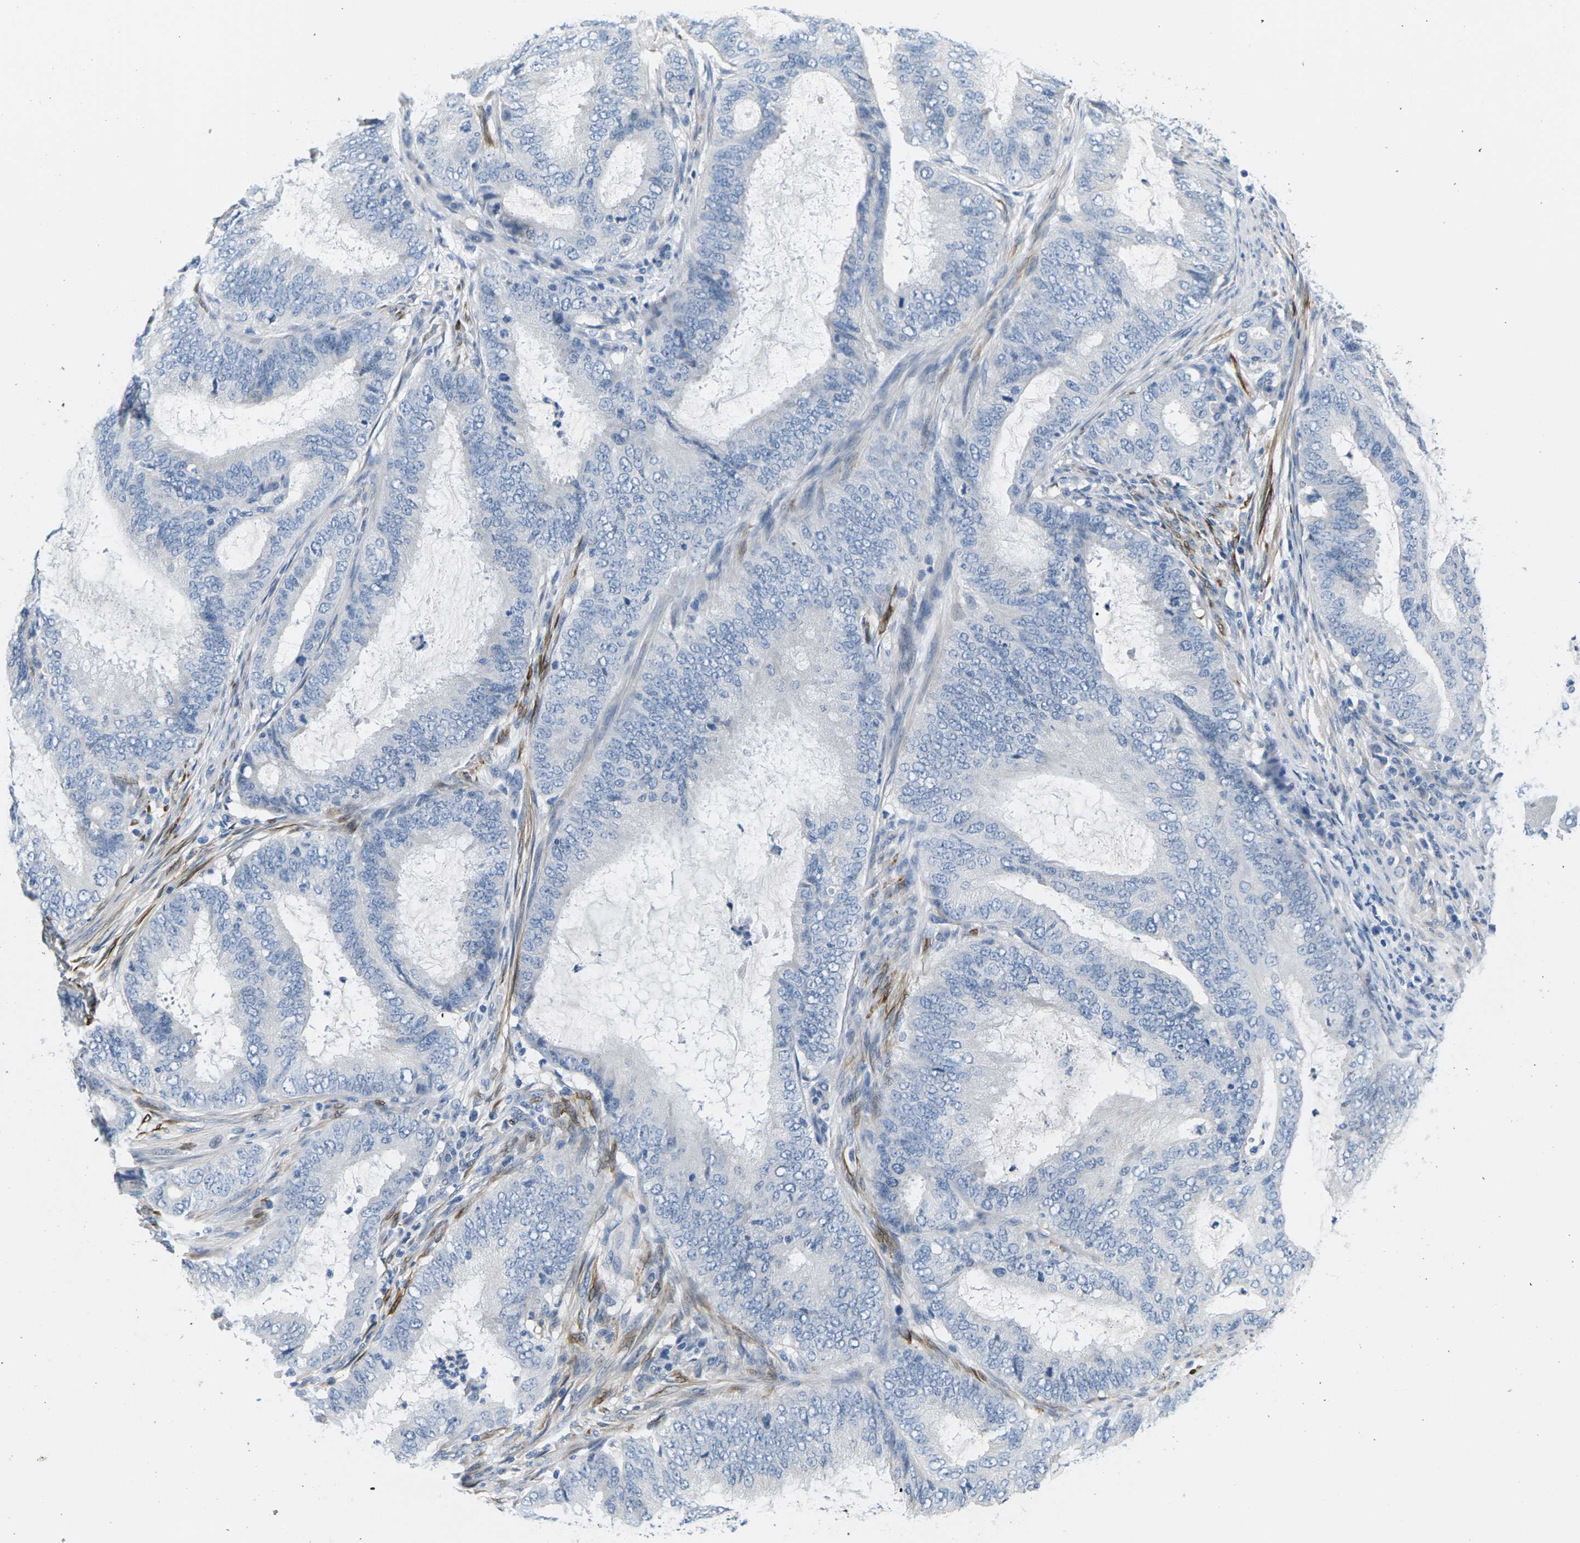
{"staining": {"intensity": "negative", "quantity": "none", "location": "none"}, "tissue": "endometrial cancer", "cell_type": "Tumor cells", "image_type": "cancer", "snomed": [{"axis": "morphology", "description": "Adenocarcinoma, NOS"}, {"axis": "topography", "description": "Endometrium"}], "caption": "Tumor cells show no significant protein staining in endometrial cancer (adenocarcinoma).", "gene": "TSPAN2", "patient": {"sex": "female", "age": 70}}